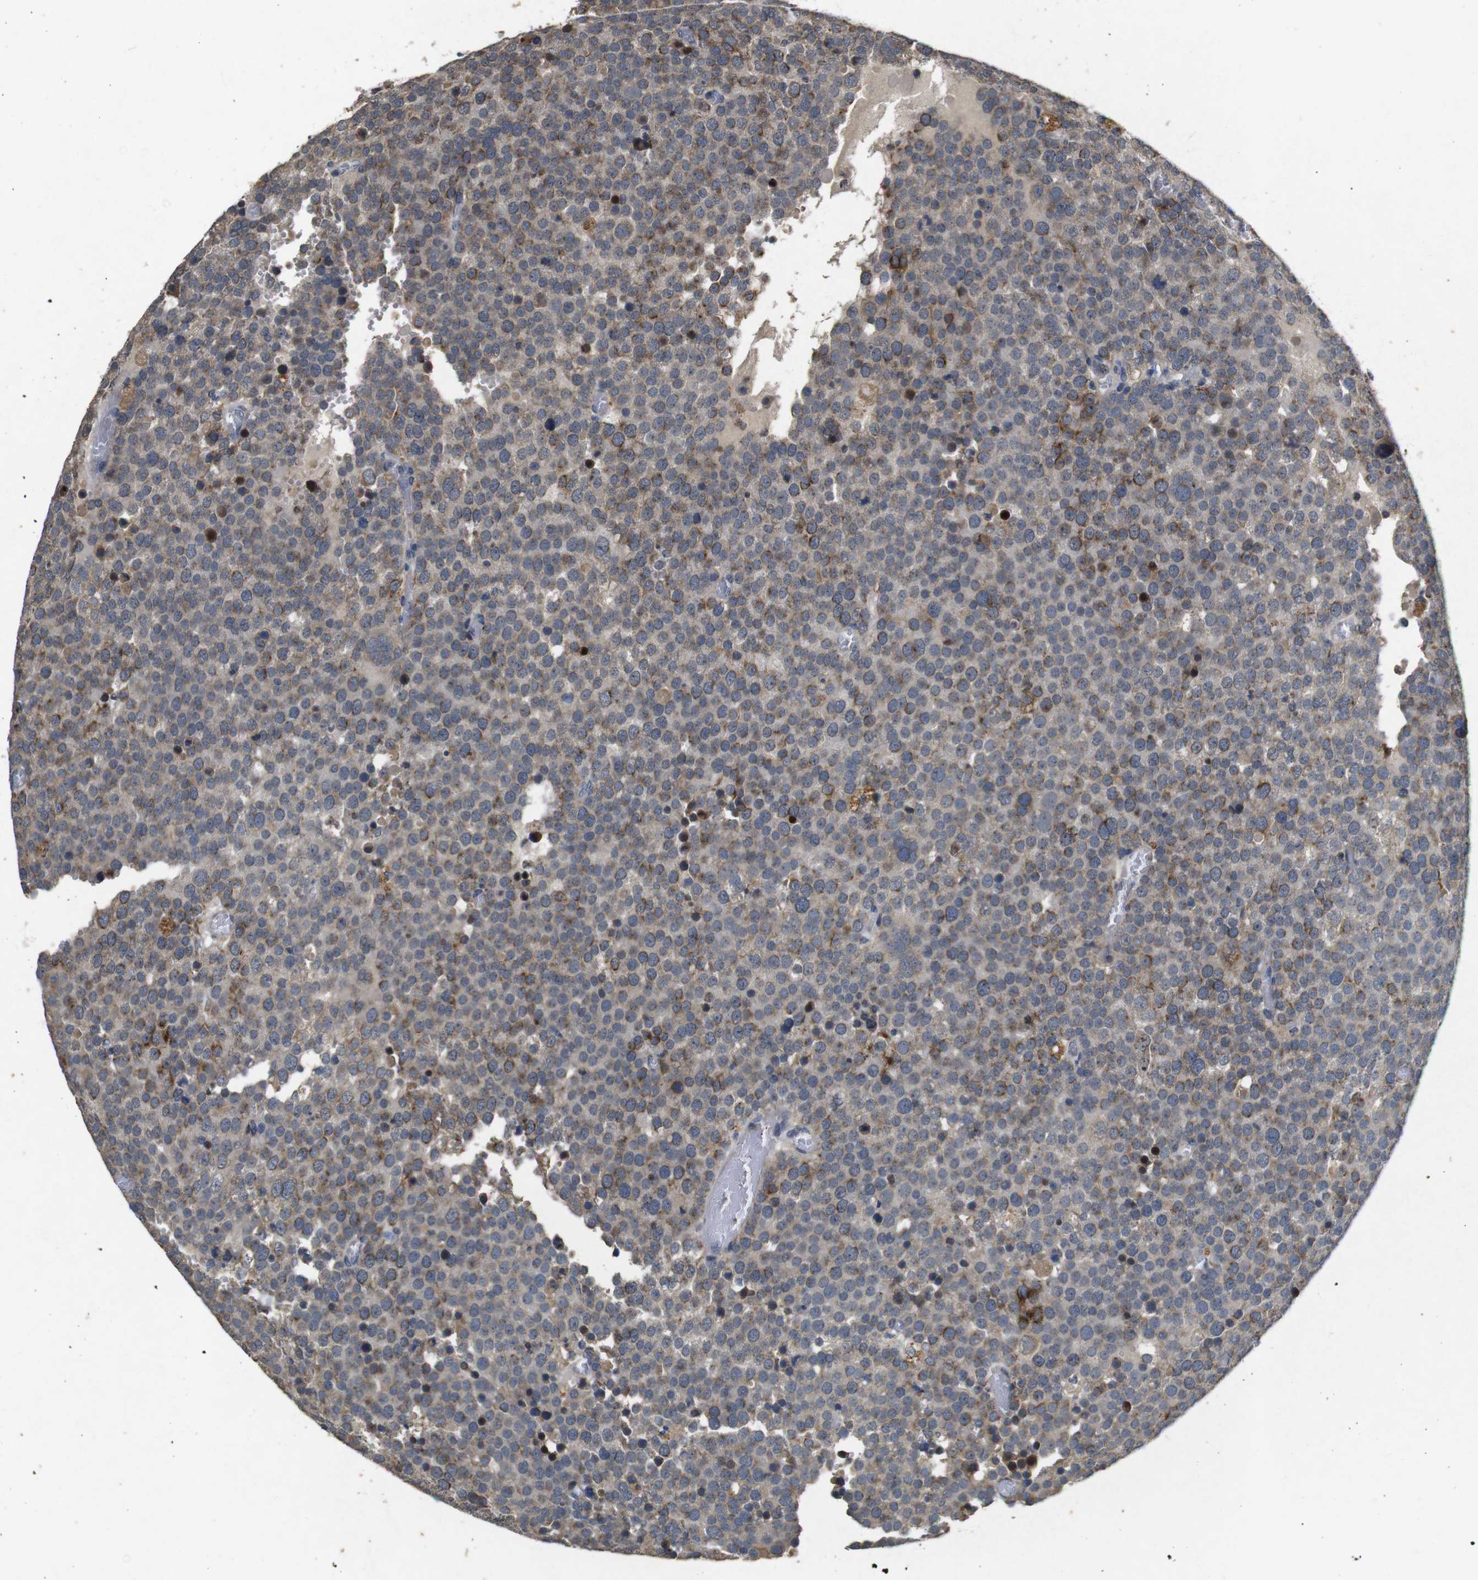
{"staining": {"intensity": "weak", "quantity": "25%-75%", "location": "cytoplasmic/membranous"}, "tissue": "testis cancer", "cell_type": "Tumor cells", "image_type": "cancer", "snomed": [{"axis": "morphology", "description": "Normal tissue, NOS"}, {"axis": "morphology", "description": "Seminoma, NOS"}, {"axis": "topography", "description": "Testis"}], "caption": "This micrograph reveals seminoma (testis) stained with immunohistochemistry to label a protein in brown. The cytoplasmic/membranous of tumor cells show weak positivity for the protein. Nuclei are counter-stained blue.", "gene": "MAGI2", "patient": {"sex": "male", "age": 71}}